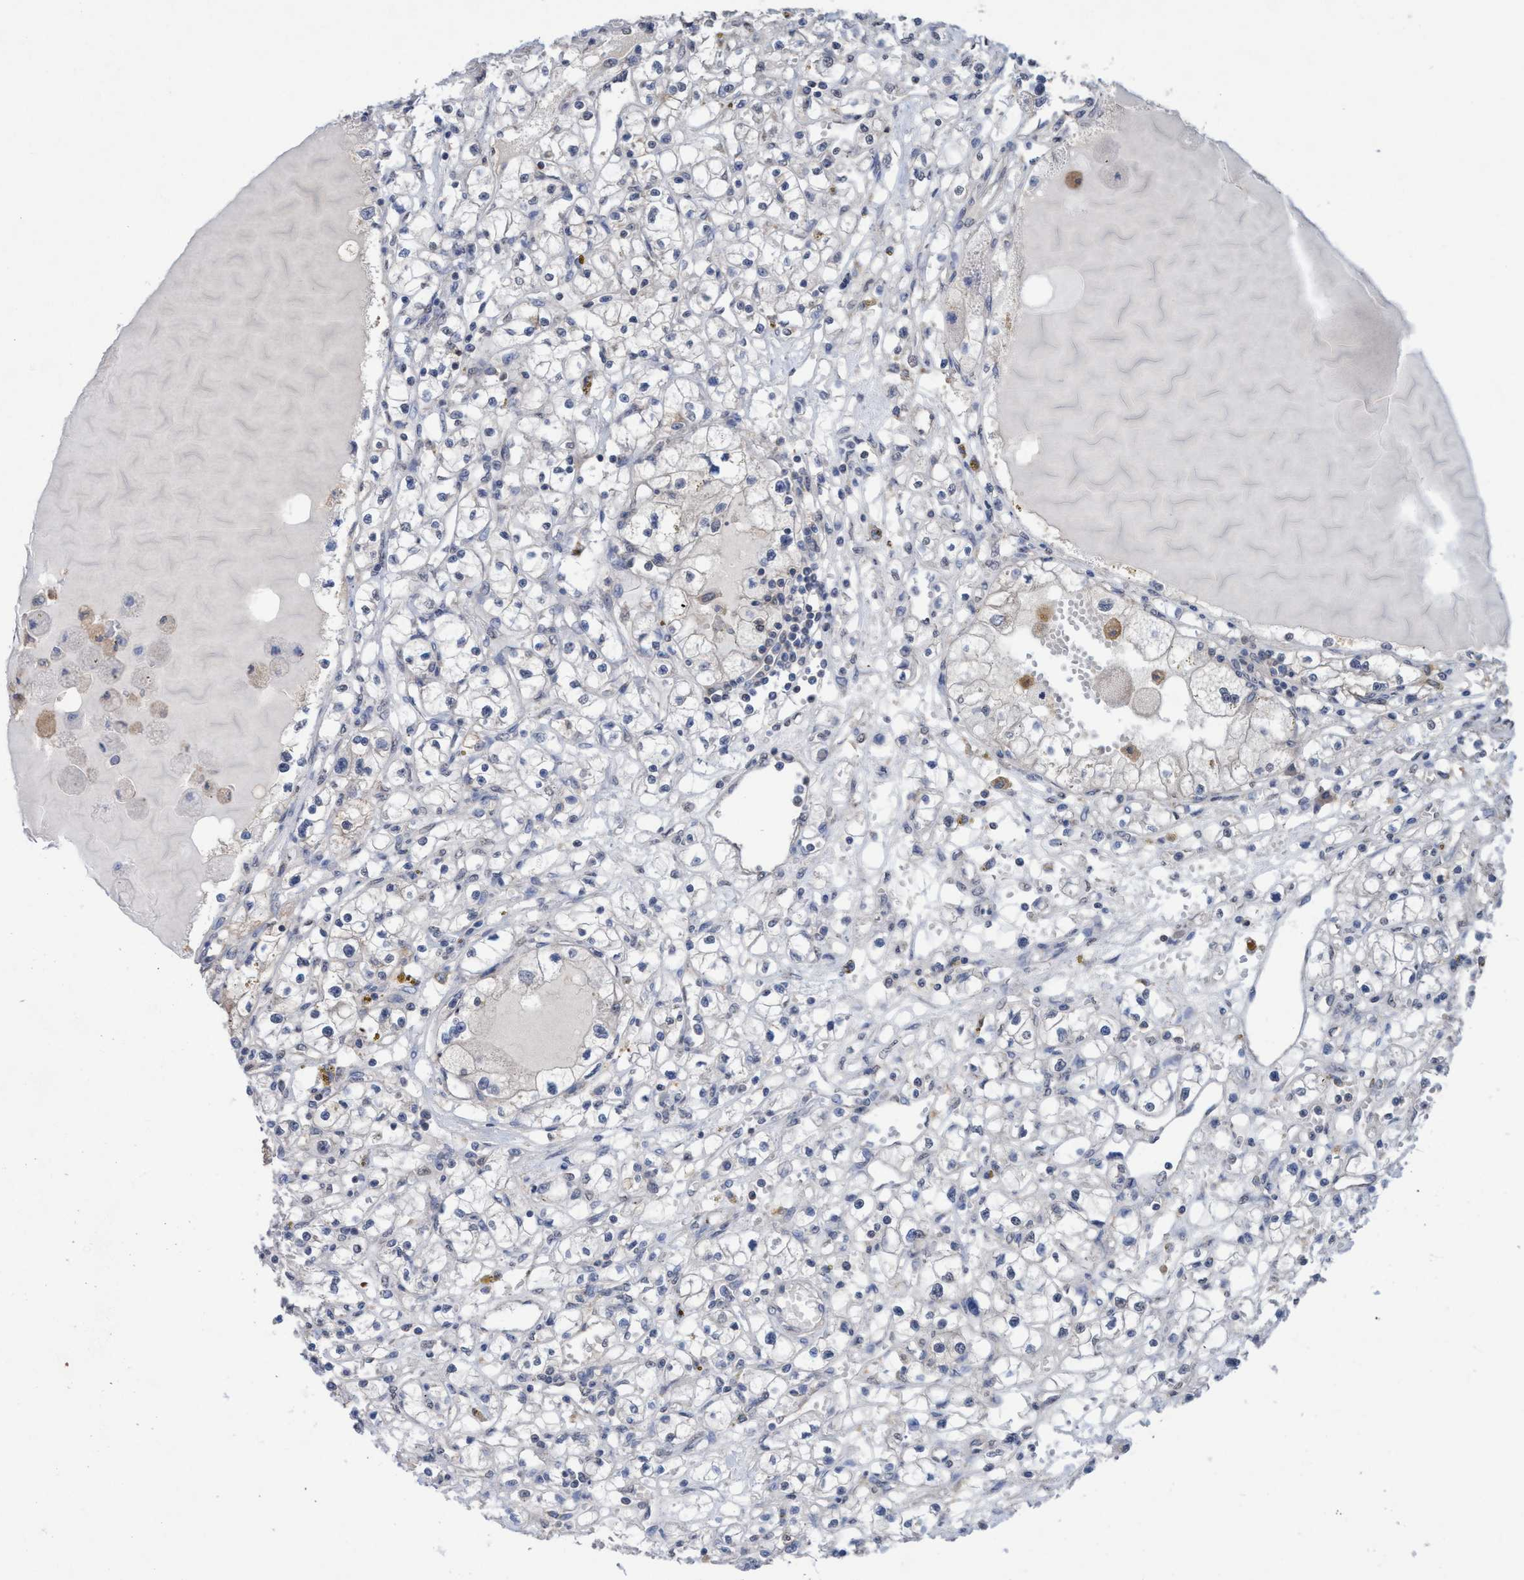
{"staining": {"intensity": "negative", "quantity": "none", "location": "none"}, "tissue": "renal cancer", "cell_type": "Tumor cells", "image_type": "cancer", "snomed": [{"axis": "morphology", "description": "Adenocarcinoma, NOS"}, {"axis": "topography", "description": "Kidney"}], "caption": "Immunohistochemistry photomicrograph of neoplastic tissue: human adenocarcinoma (renal) stained with DAB exhibits no significant protein positivity in tumor cells.", "gene": "GLOD4", "patient": {"sex": "male", "age": 56}}